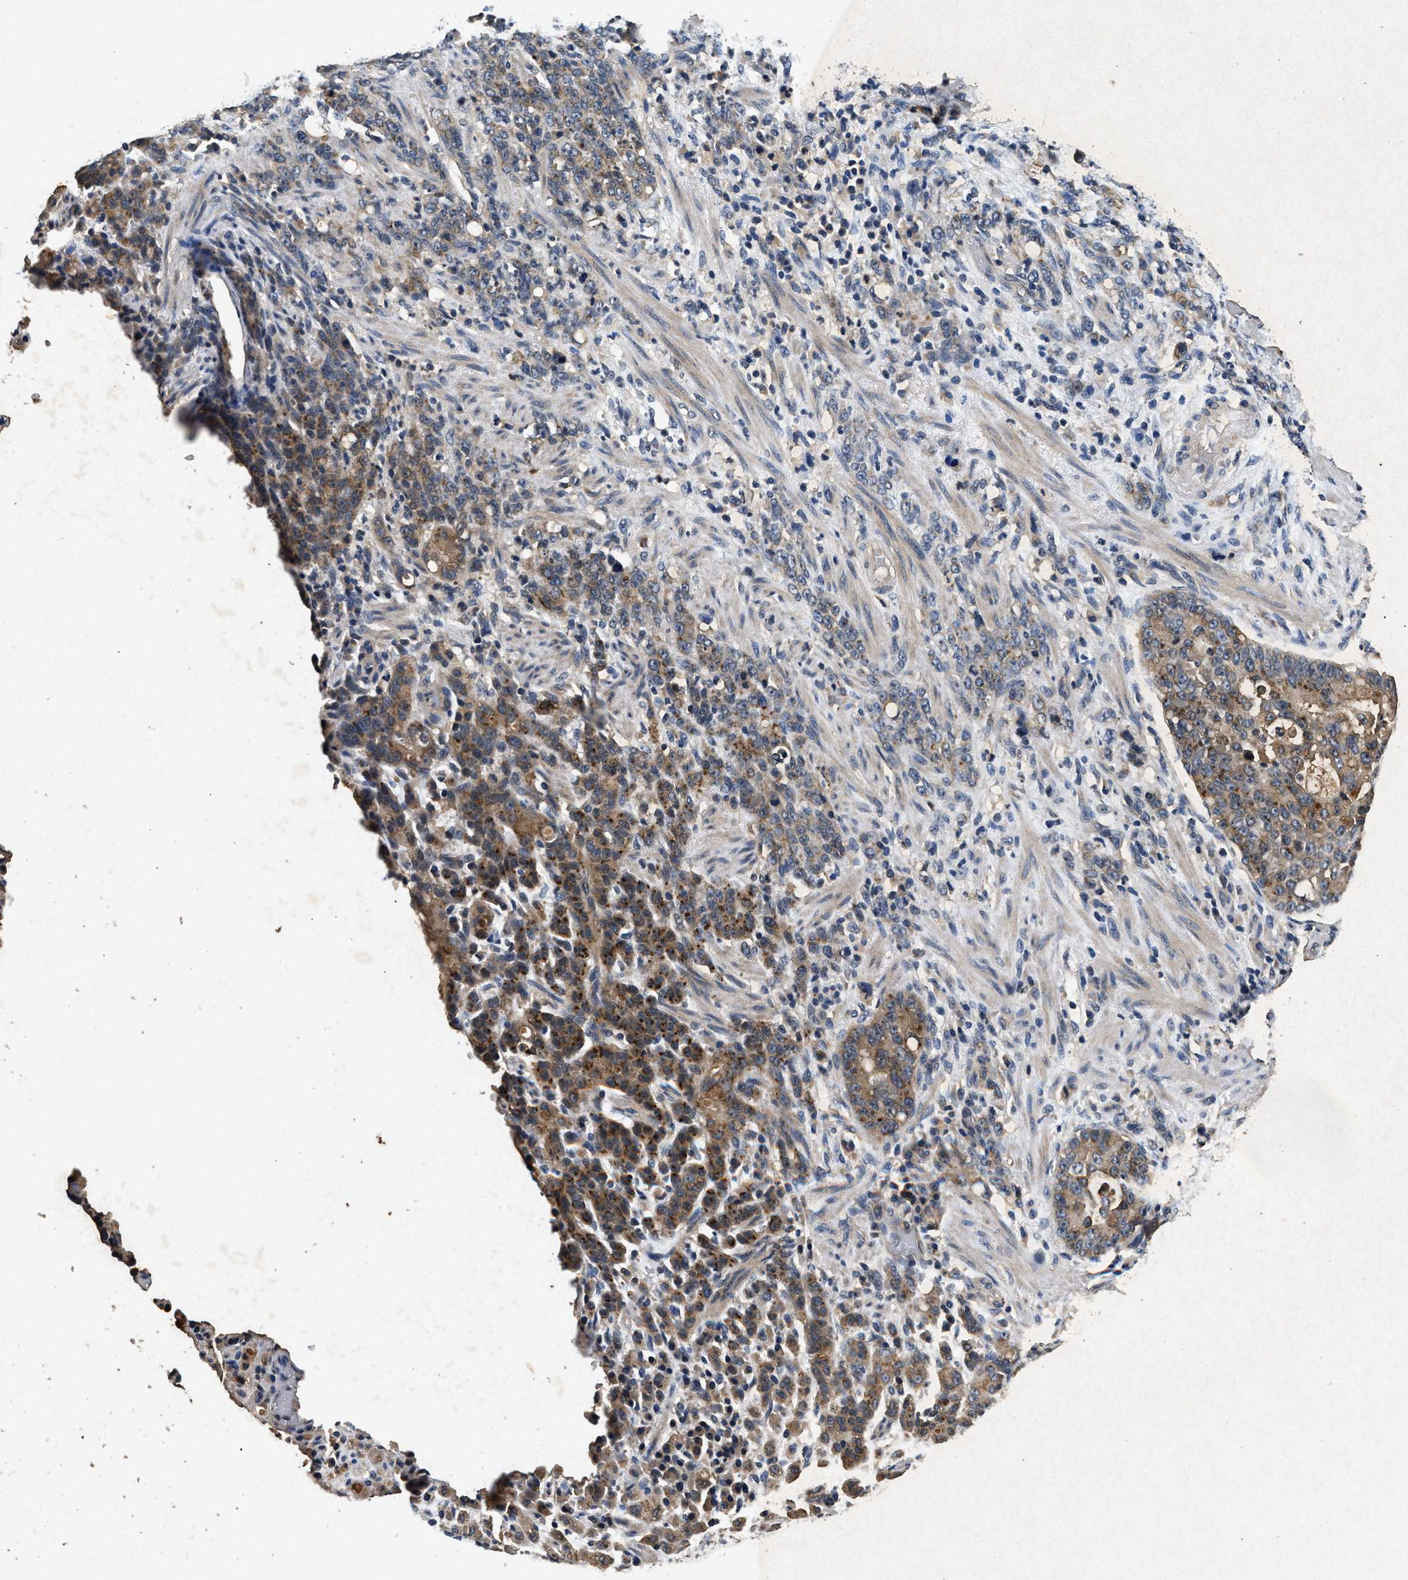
{"staining": {"intensity": "moderate", "quantity": ">75%", "location": "cytoplasmic/membranous"}, "tissue": "stomach cancer", "cell_type": "Tumor cells", "image_type": "cancer", "snomed": [{"axis": "morphology", "description": "Adenocarcinoma, NOS"}, {"axis": "topography", "description": "Stomach, lower"}], "caption": "Stomach cancer (adenocarcinoma) tissue demonstrates moderate cytoplasmic/membranous expression in about >75% of tumor cells, visualized by immunohistochemistry.", "gene": "PPP1CC", "patient": {"sex": "male", "age": 88}}